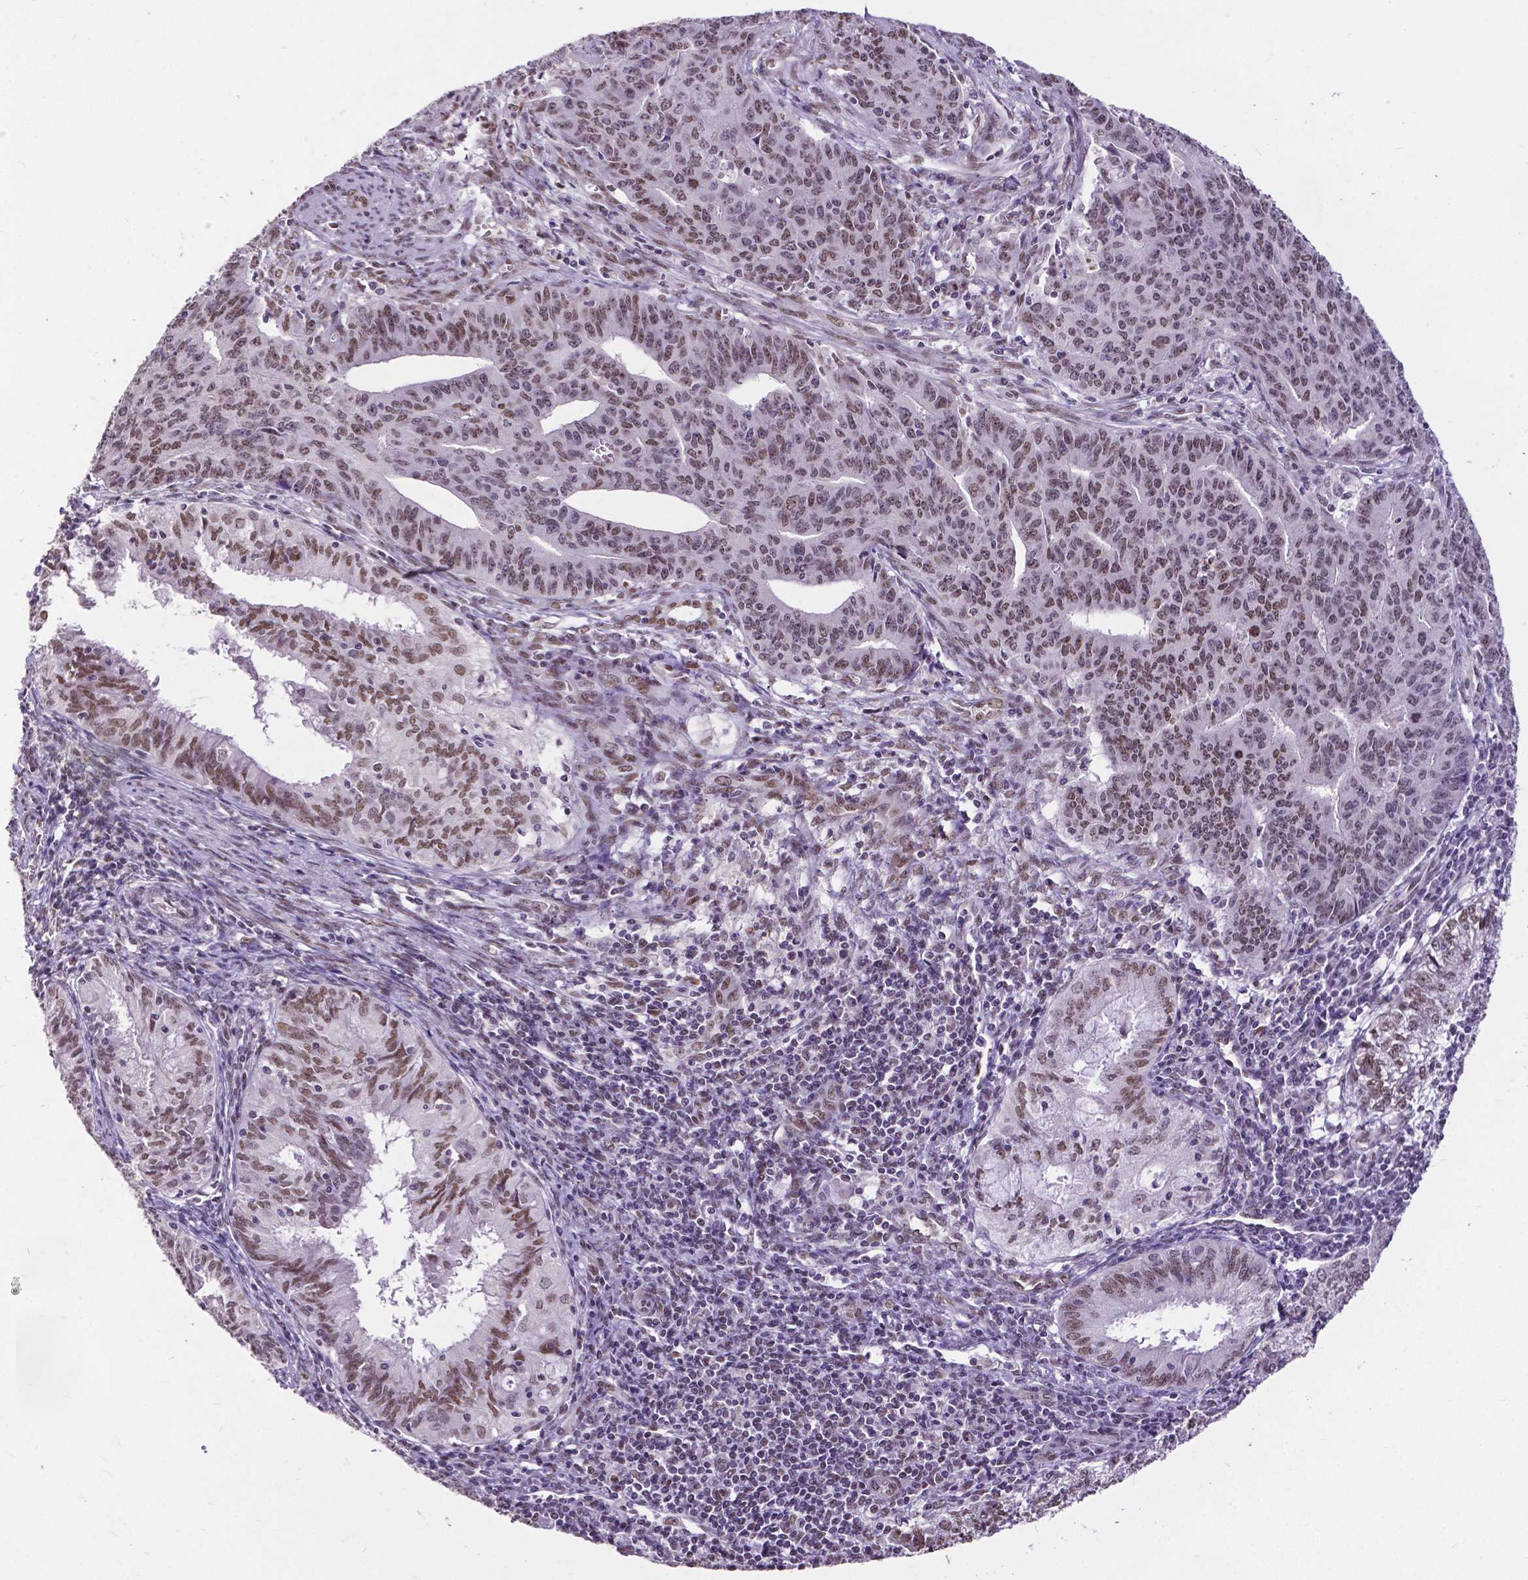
{"staining": {"intensity": "moderate", "quantity": "25%-75%", "location": "nuclear"}, "tissue": "endometrial cancer", "cell_type": "Tumor cells", "image_type": "cancer", "snomed": [{"axis": "morphology", "description": "Adenocarcinoma, NOS"}, {"axis": "topography", "description": "Endometrium"}], "caption": "A brown stain labels moderate nuclear positivity of a protein in human endometrial cancer tumor cells.", "gene": "ATRX", "patient": {"sex": "female", "age": 59}}